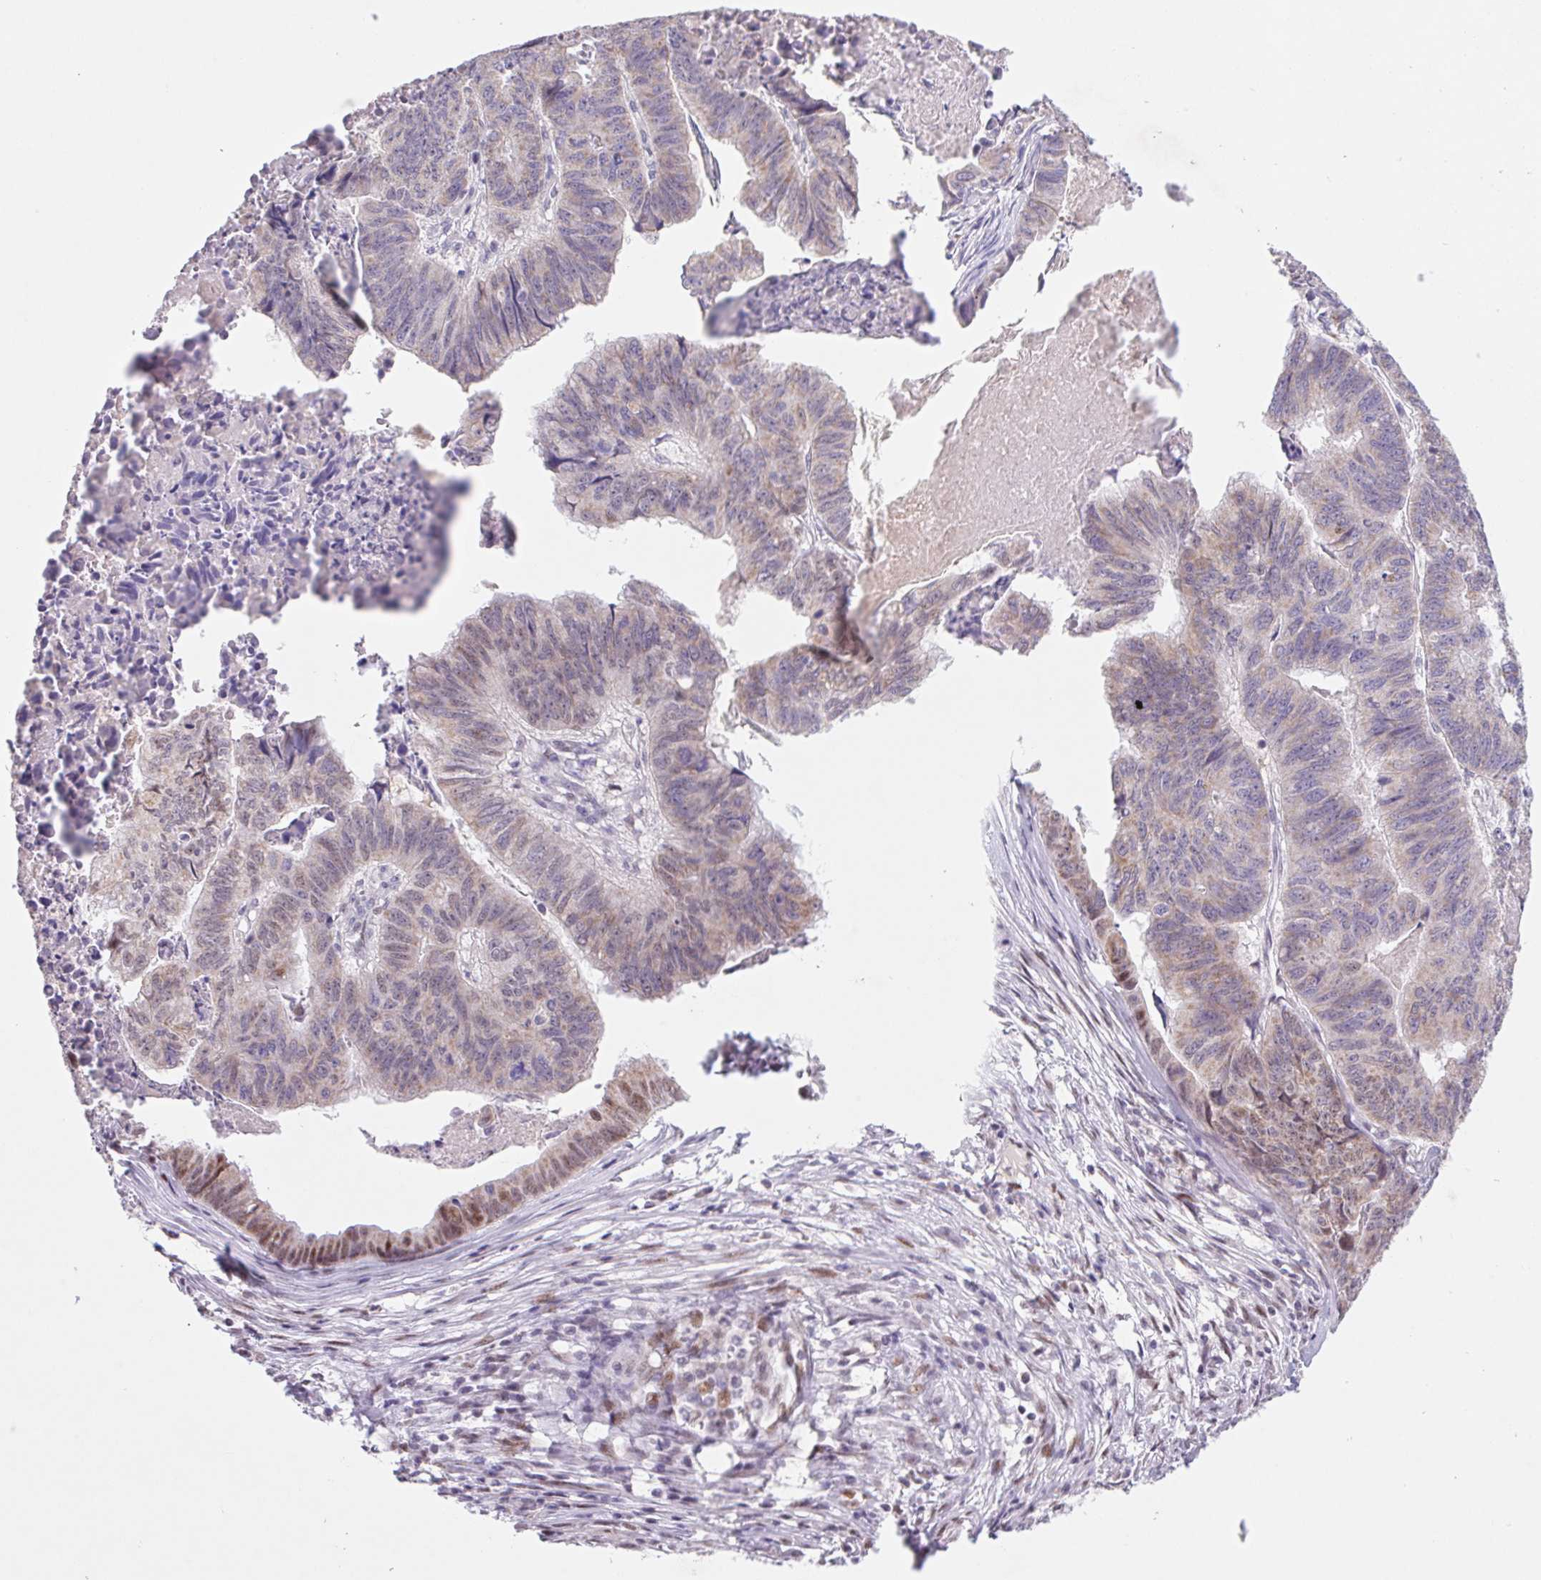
{"staining": {"intensity": "weak", "quantity": "25%-75%", "location": "cytoplasmic/membranous,nuclear"}, "tissue": "stomach cancer", "cell_type": "Tumor cells", "image_type": "cancer", "snomed": [{"axis": "morphology", "description": "Adenocarcinoma, NOS"}, {"axis": "topography", "description": "Stomach, lower"}], "caption": "Immunohistochemistry (IHC) (DAB) staining of human adenocarcinoma (stomach) reveals weak cytoplasmic/membranous and nuclear protein staining in about 25%-75% of tumor cells.", "gene": "DPPA5", "patient": {"sex": "male", "age": 77}}